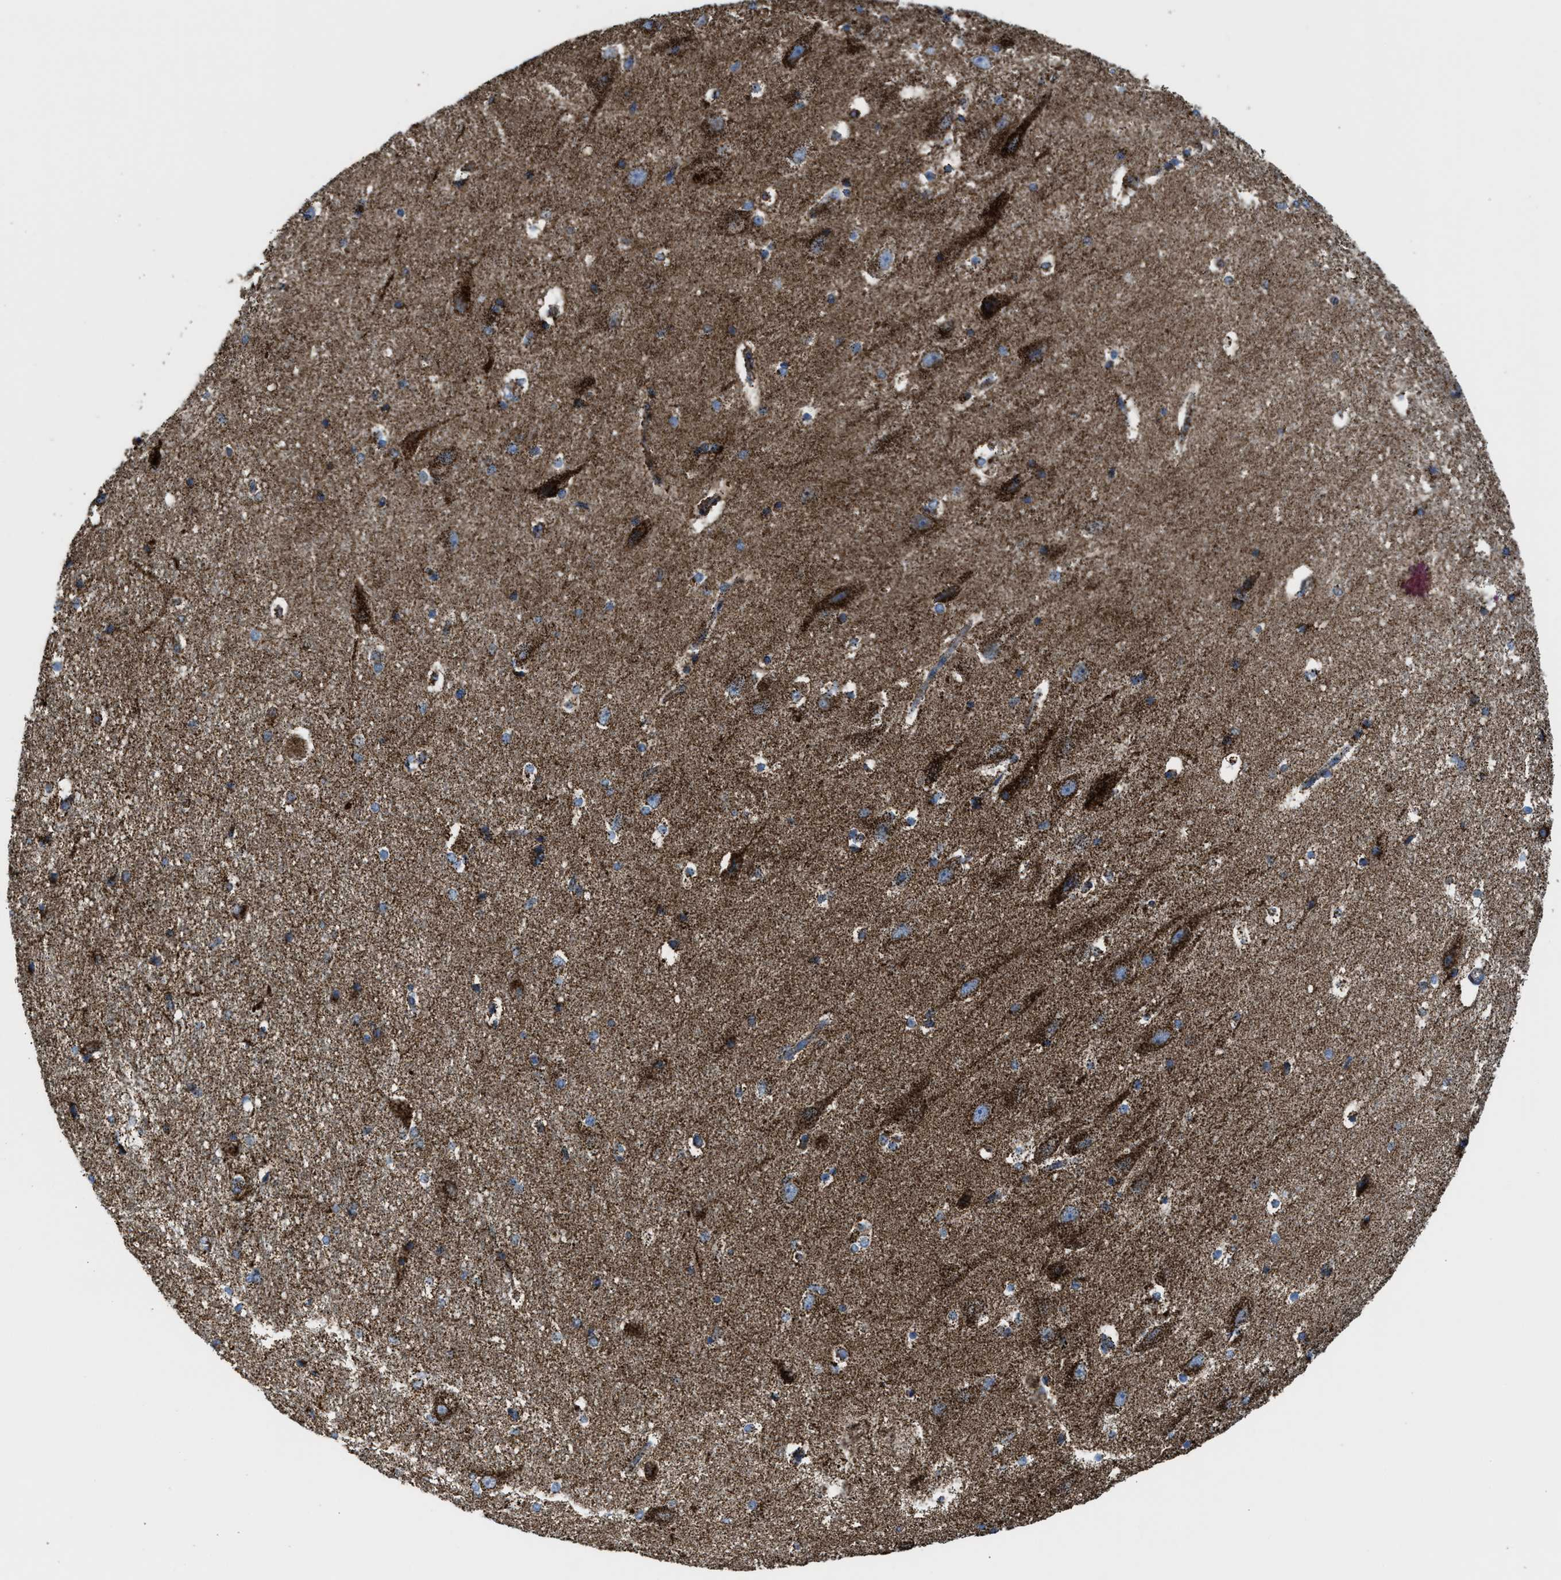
{"staining": {"intensity": "moderate", "quantity": ">75%", "location": "cytoplasmic/membranous"}, "tissue": "hippocampus", "cell_type": "Glial cells", "image_type": "normal", "snomed": [{"axis": "morphology", "description": "Normal tissue, NOS"}, {"axis": "topography", "description": "Hippocampus"}], "caption": "Human hippocampus stained with a brown dye exhibits moderate cytoplasmic/membranous positive expression in about >75% of glial cells.", "gene": "ECHS1", "patient": {"sex": "female", "age": 19}}